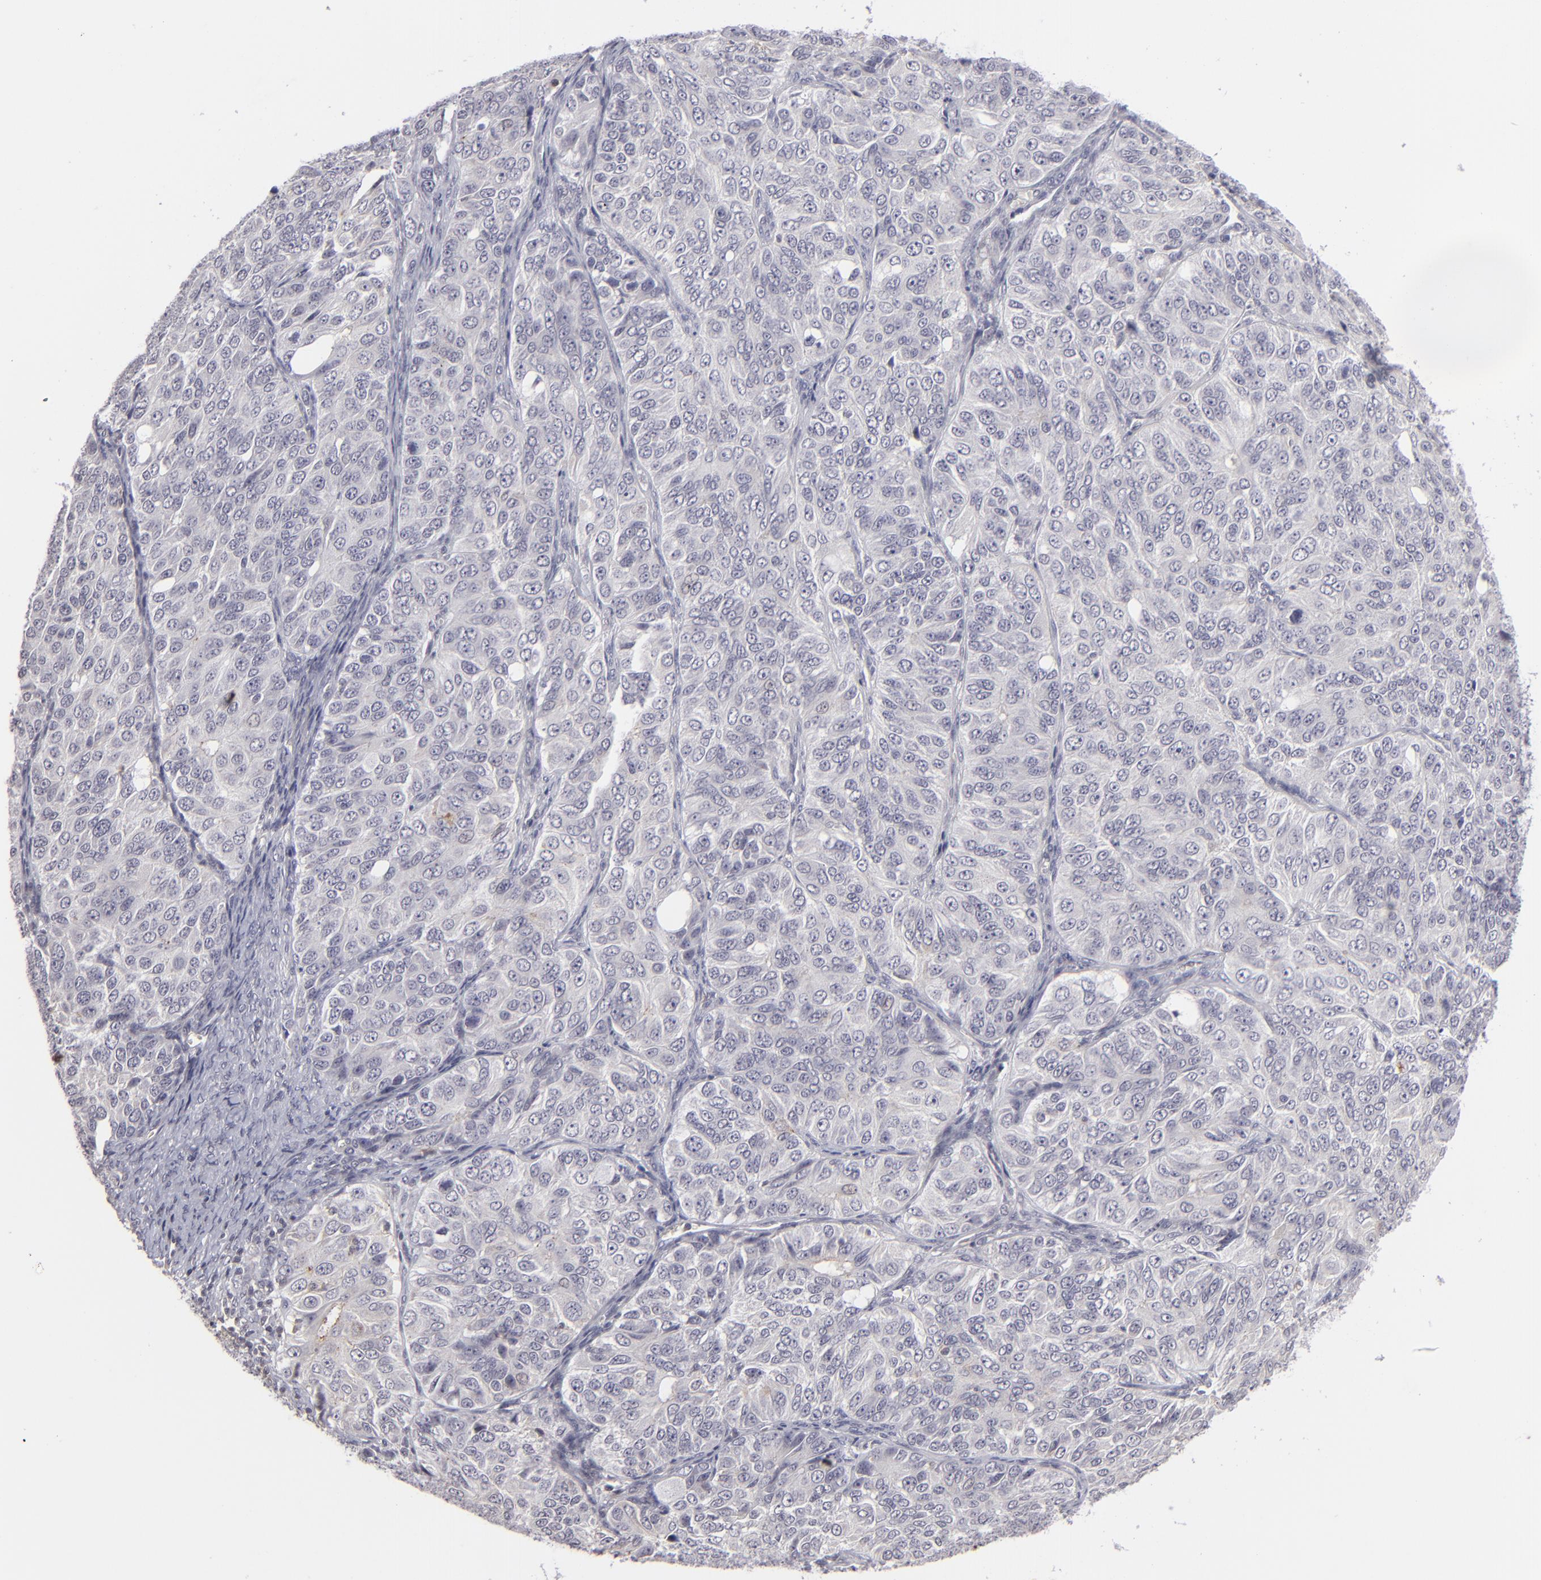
{"staining": {"intensity": "negative", "quantity": "none", "location": "none"}, "tissue": "ovarian cancer", "cell_type": "Tumor cells", "image_type": "cancer", "snomed": [{"axis": "morphology", "description": "Carcinoma, endometroid"}, {"axis": "topography", "description": "Ovary"}], "caption": "High power microscopy histopathology image of an IHC photomicrograph of ovarian cancer, revealing no significant positivity in tumor cells.", "gene": "CLDN2", "patient": {"sex": "female", "age": 51}}